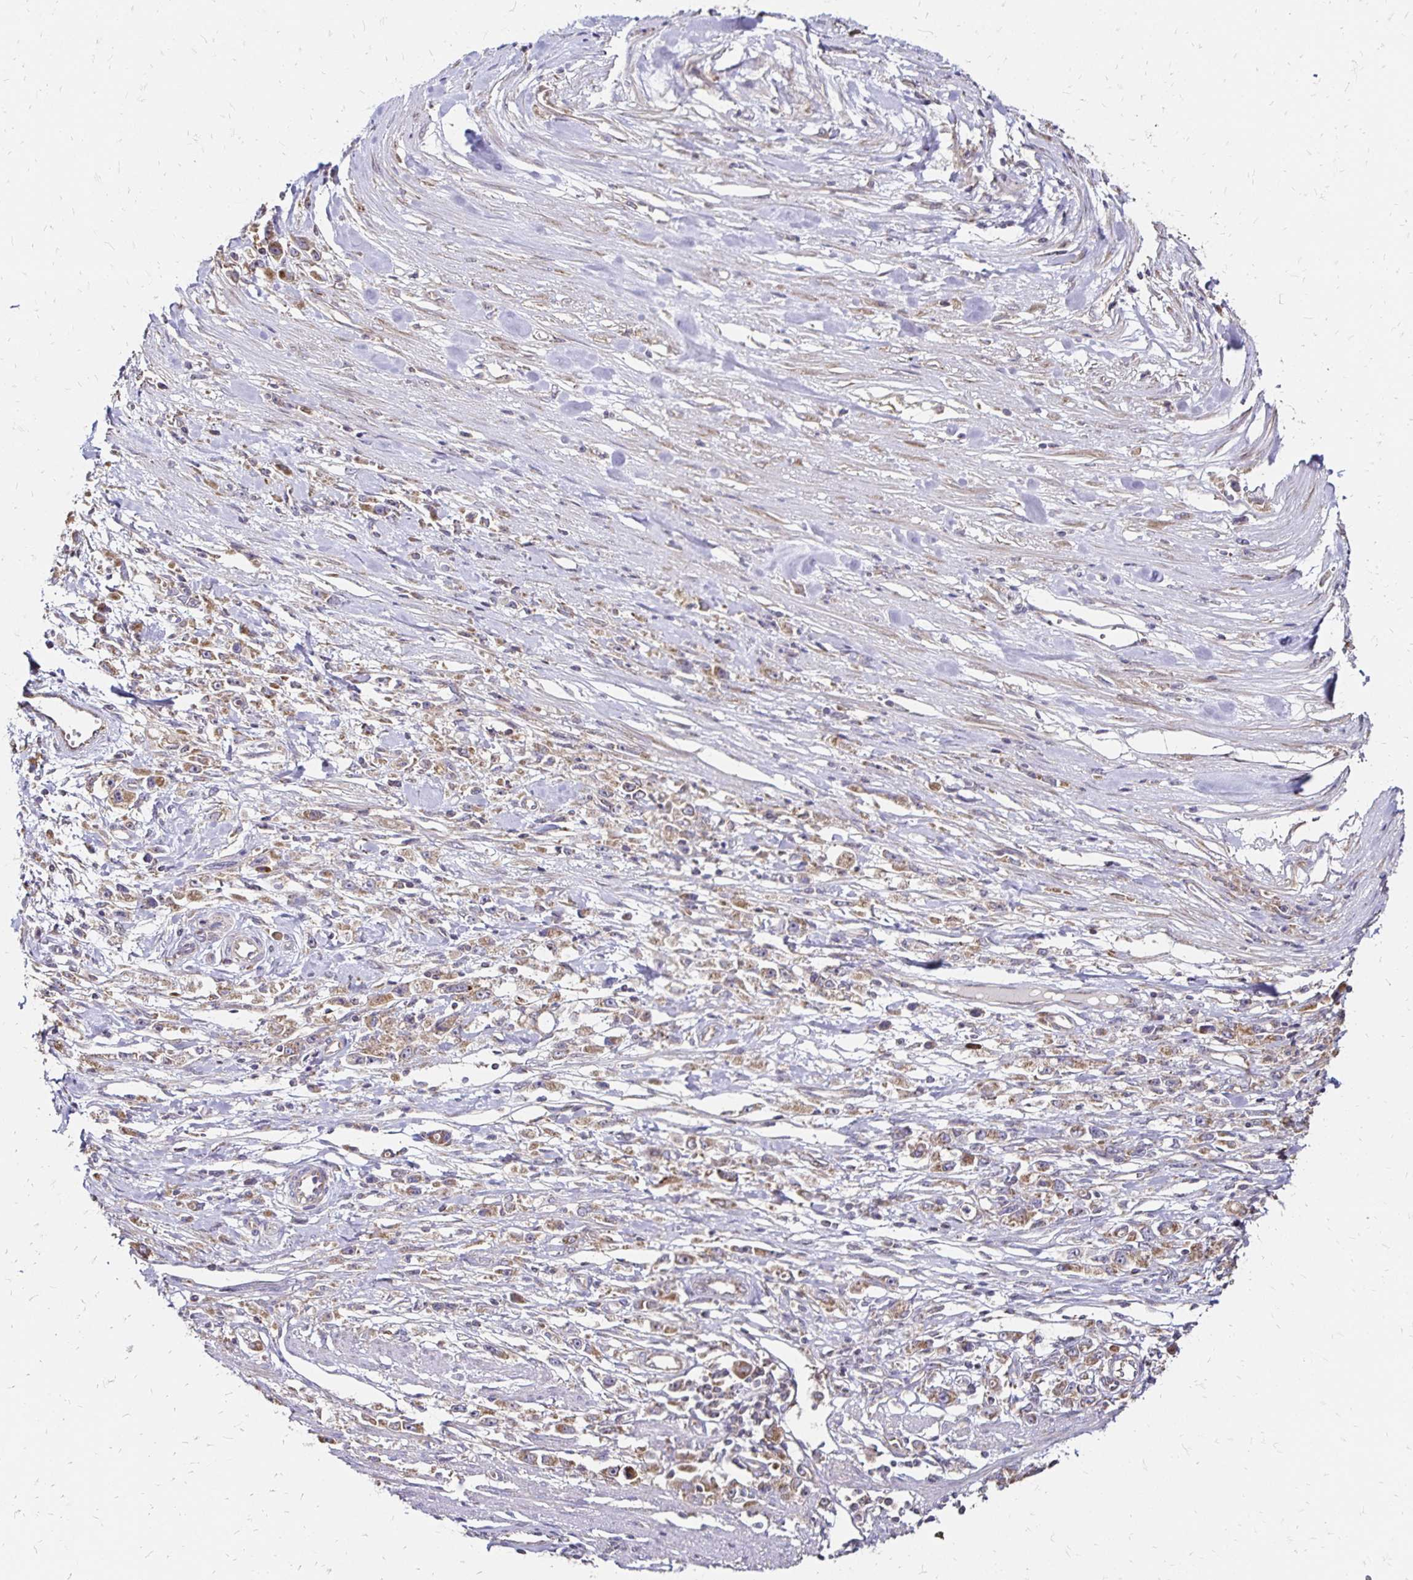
{"staining": {"intensity": "moderate", "quantity": "25%-75%", "location": "cytoplasmic/membranous"}, "tissue": "stomach cancer", "cell_type": "Tumor cells", "image_type": "cancer", "snomed": [{"axis": "morphology", "description": "Adenocarcinoma, NOS"}, {"axis": "topography", "description": "Stomach"}], "caption": "DAB (3,3'-diaminobenzidine) immunohistochemical staining of stomach adenocarcinoma demonstrates moderate cytoplasmic/membranous protein expression in approximately 25%-75% of tumor cells.", "gene": "ZW10", "patient": {"sex": "female", "age": 59}}